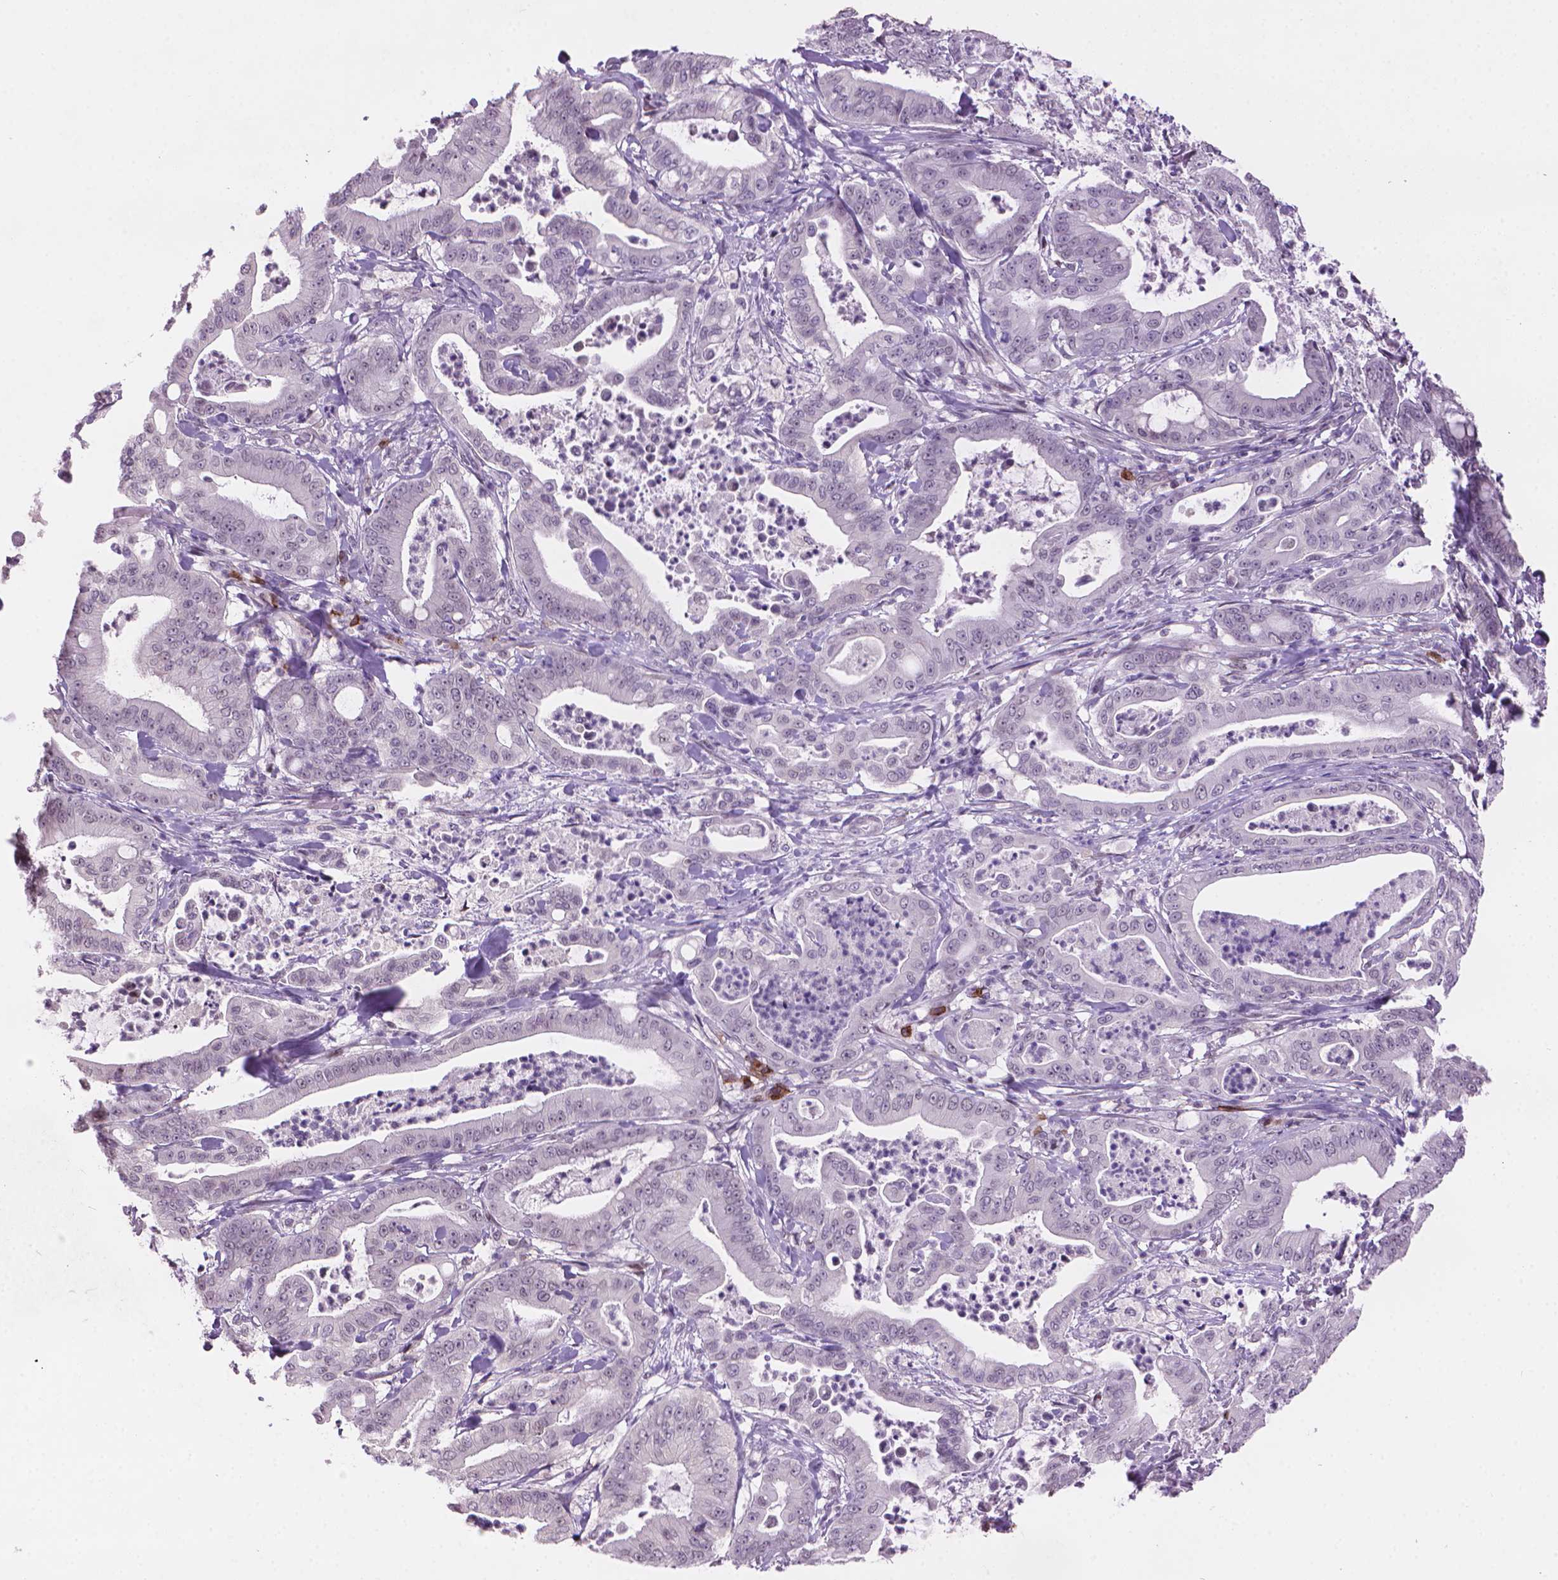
{"staining": {"intensity": "negative", "quantity": "none", "location": "none"}, "tissue": "pancreatic cancer", "cell_type": "Tumor cells", "image_type": "cancer", "snomed": [{"axis": "morphology", "description": "Adenocarcinoma, NOS"}, {"axis": "topography", "description": "Pancreas"}], "caption": "This is an immunohistochemistry histopathology image of human pancreatic cancer (adenocarcinoma). There is no positivity in tumor cells.", "gene": "TMEM184A", "patient": {"sex": "male", "age": 71}}